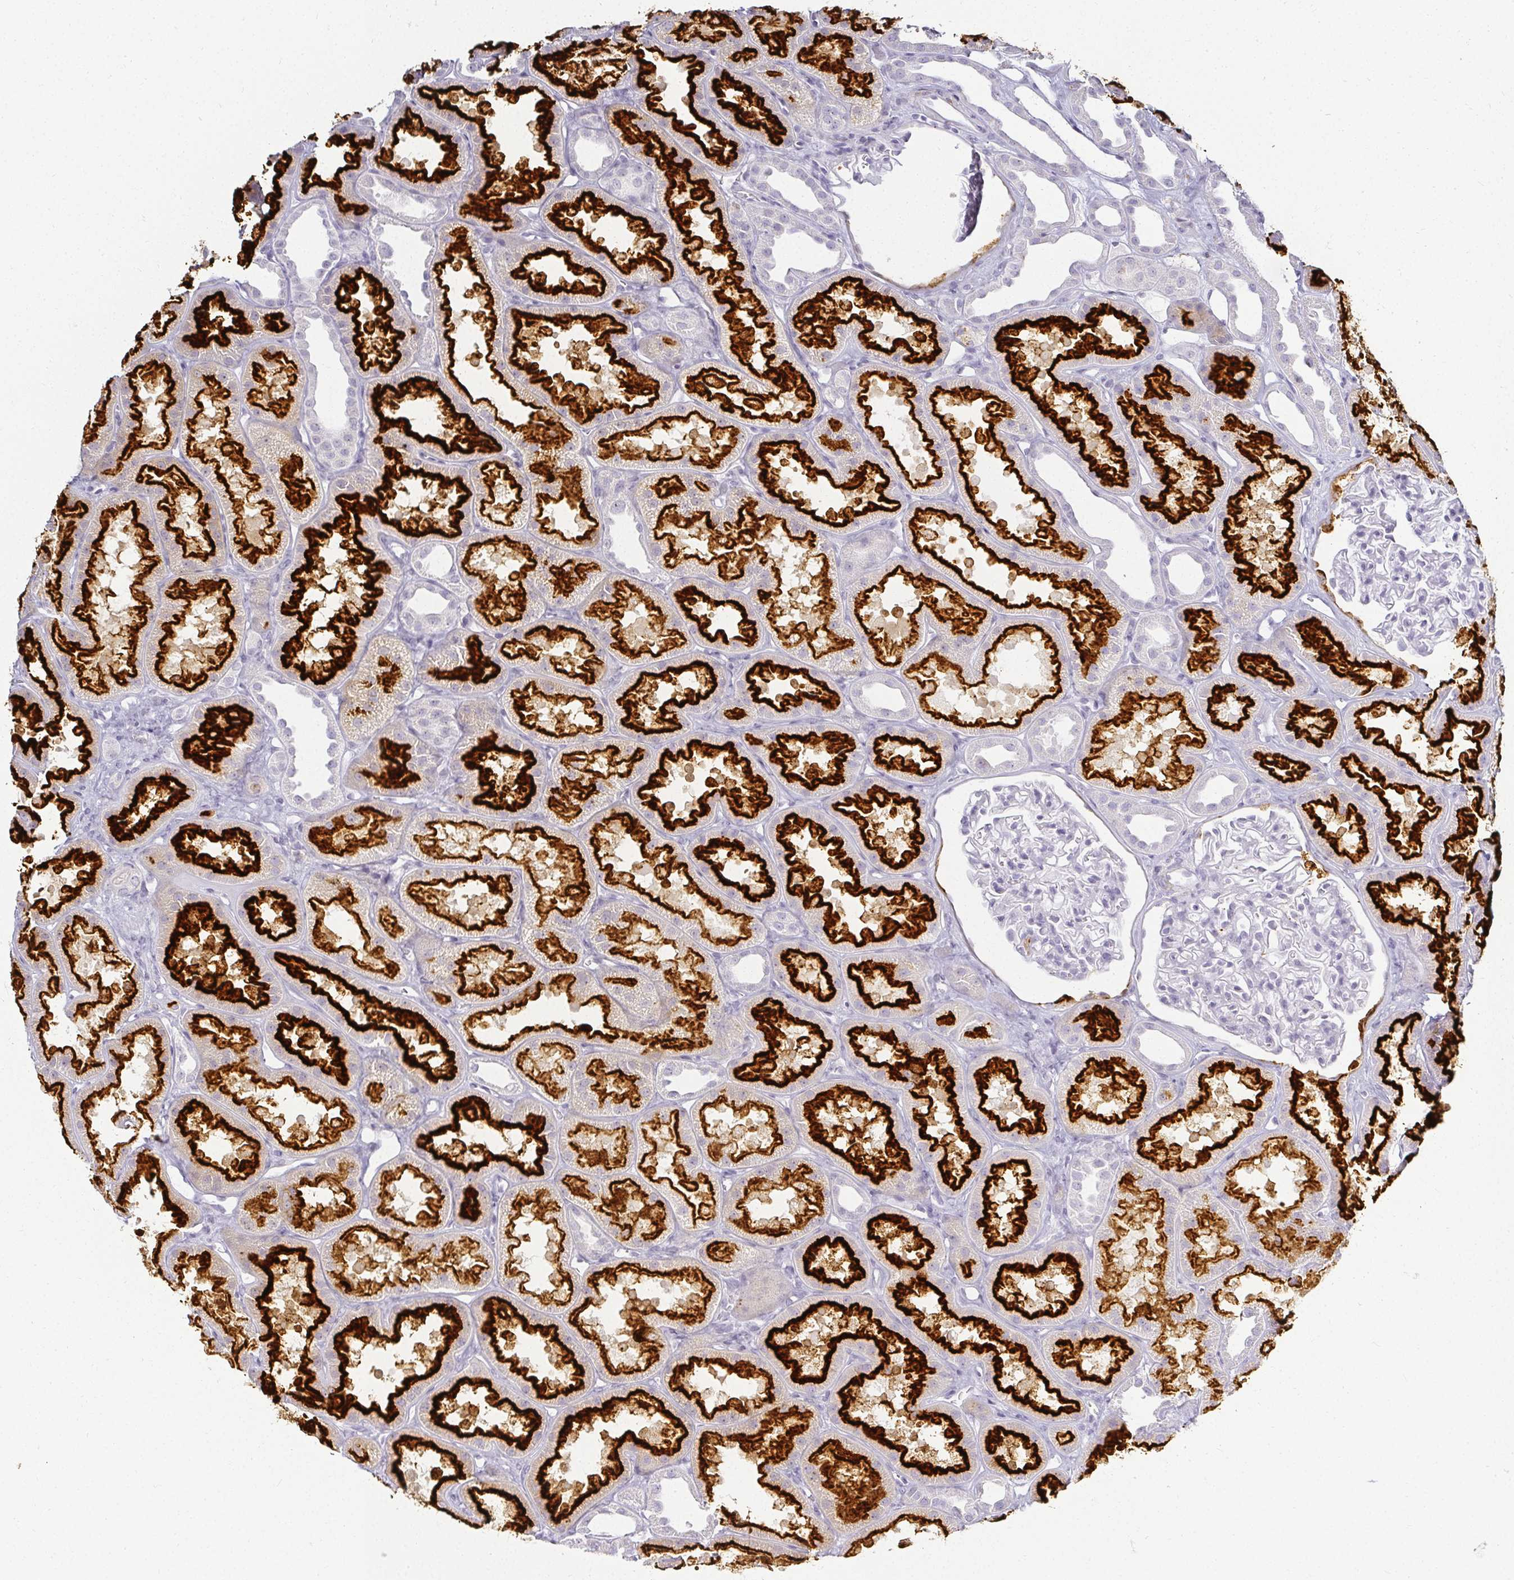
{"staining": {"intensity": "negative", "quantity": "none", "location": "none"}, "tissue": "kidney", "cell_type": "Cells in glomeruli", "image_type": "normal", "snomed": [{"axis": "morphology", "description": "Normal tissue, NOS"}, {"axis": "topography", "description": "Kidney"}], "caption": "High power microscopy micrograph of an IHC histopathology image of unremarkable kidney, revealing no significant staining in cells in glomeruli.", "gene": "ACAN", "patient": {"sex": "male", "age": 61}}